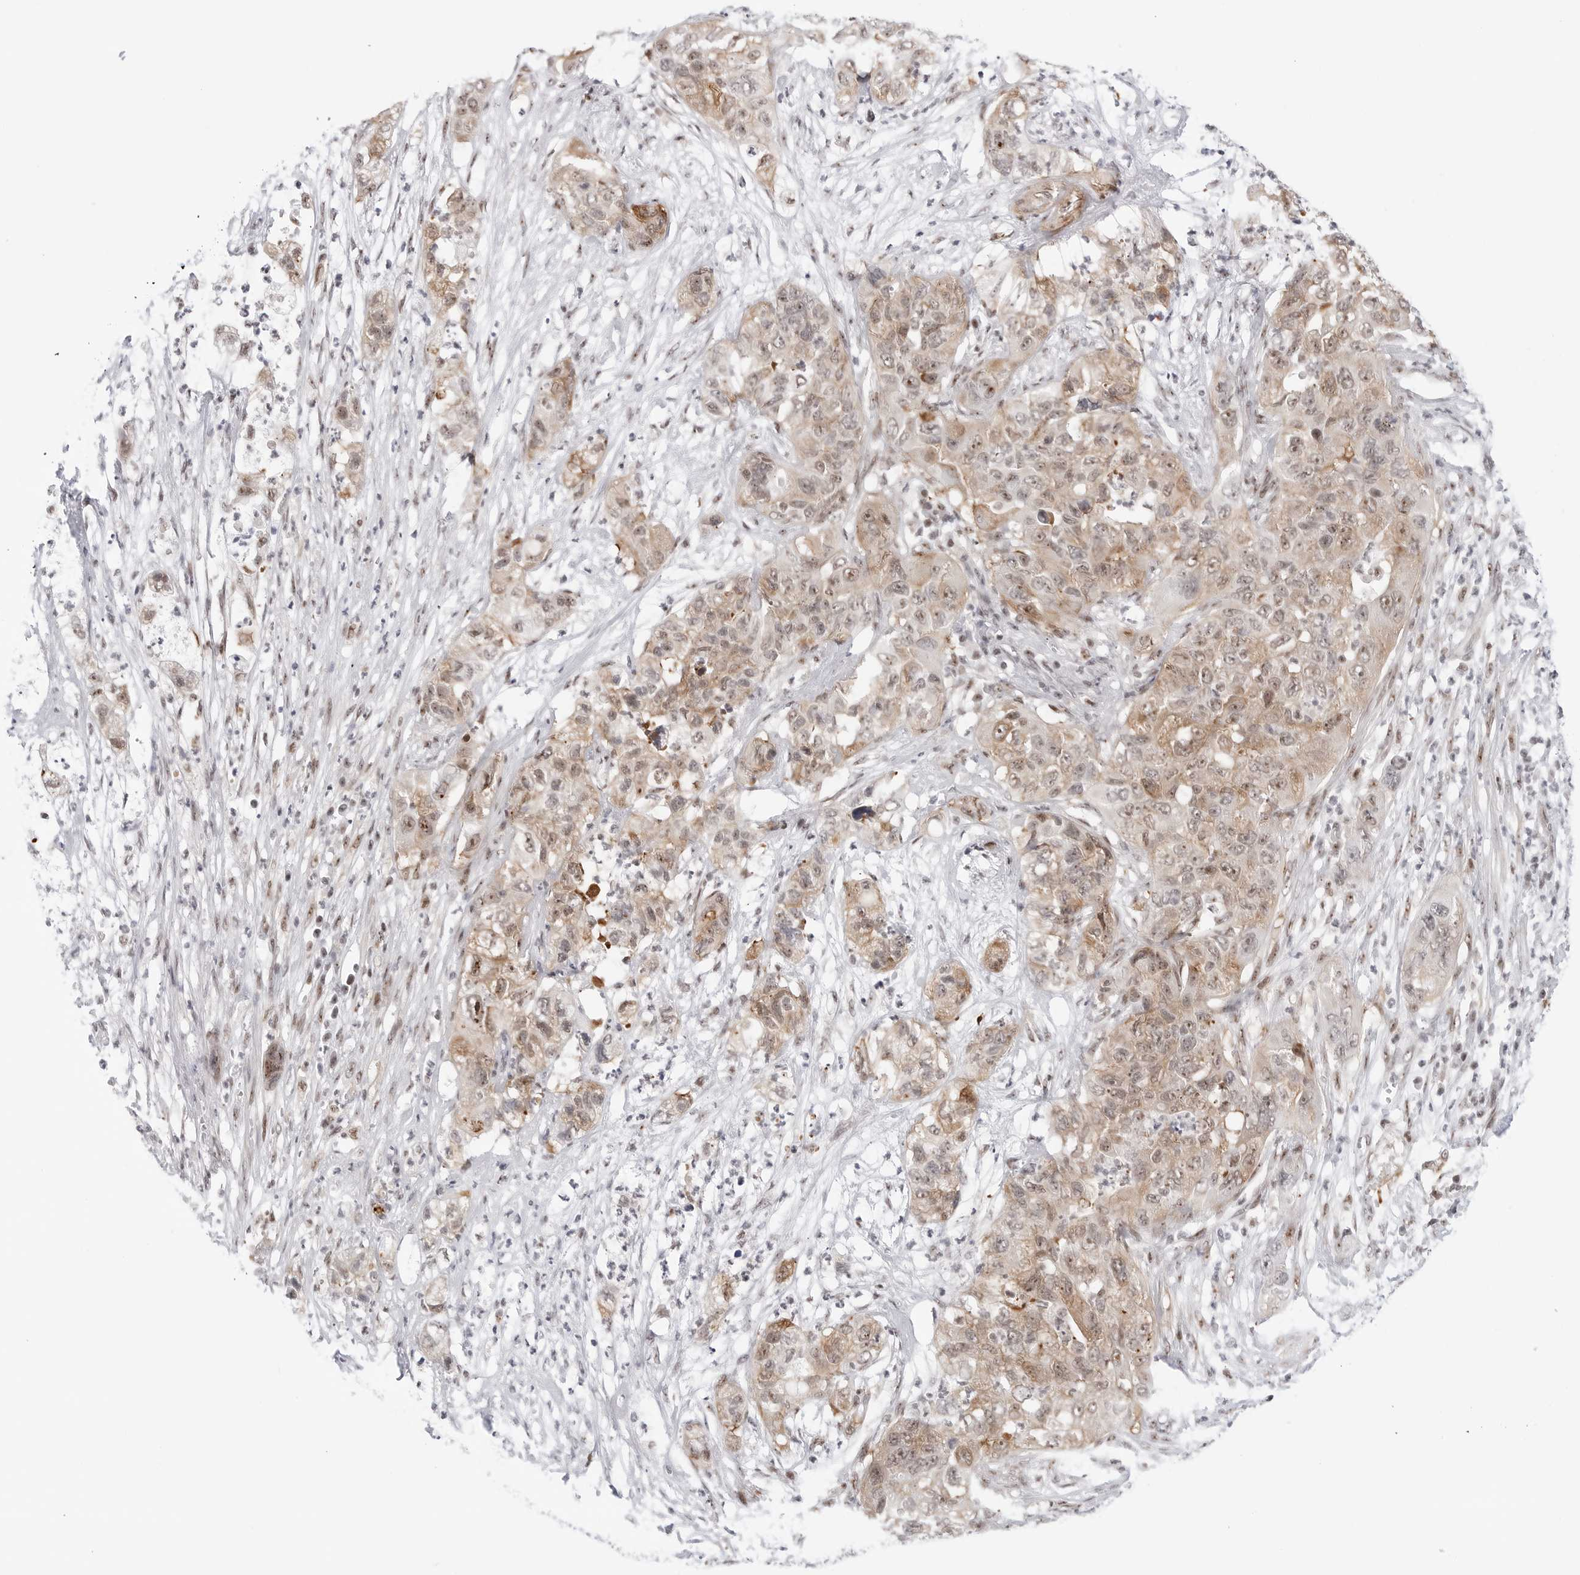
{"staining": {"intensity": "moderate", "quantity": ">75%", "location": "cytoplasmic/membranous,nuclear"}, "tissue": "pancreatic cancer", "cell_type": "Tumor cells", "image_type": "cancer", "snomed": [{"axis": "morphology", "description": "Adenocarcinoma, NOS"}, {"axis": "topography", "description": "Pancreas"}], "caption": "Protein staining of pancreatic adenocarcinoma tissue reveals moderate cytoplasmic/membranous and nuclear expression in approximately >75% of tumor cells. (DAB (3,3'-diaminobenzidine) IHC with brightfield microscopy, high magnification).", "gene": "C1orf162", "patient": {"sex": "female", "age": 78}}